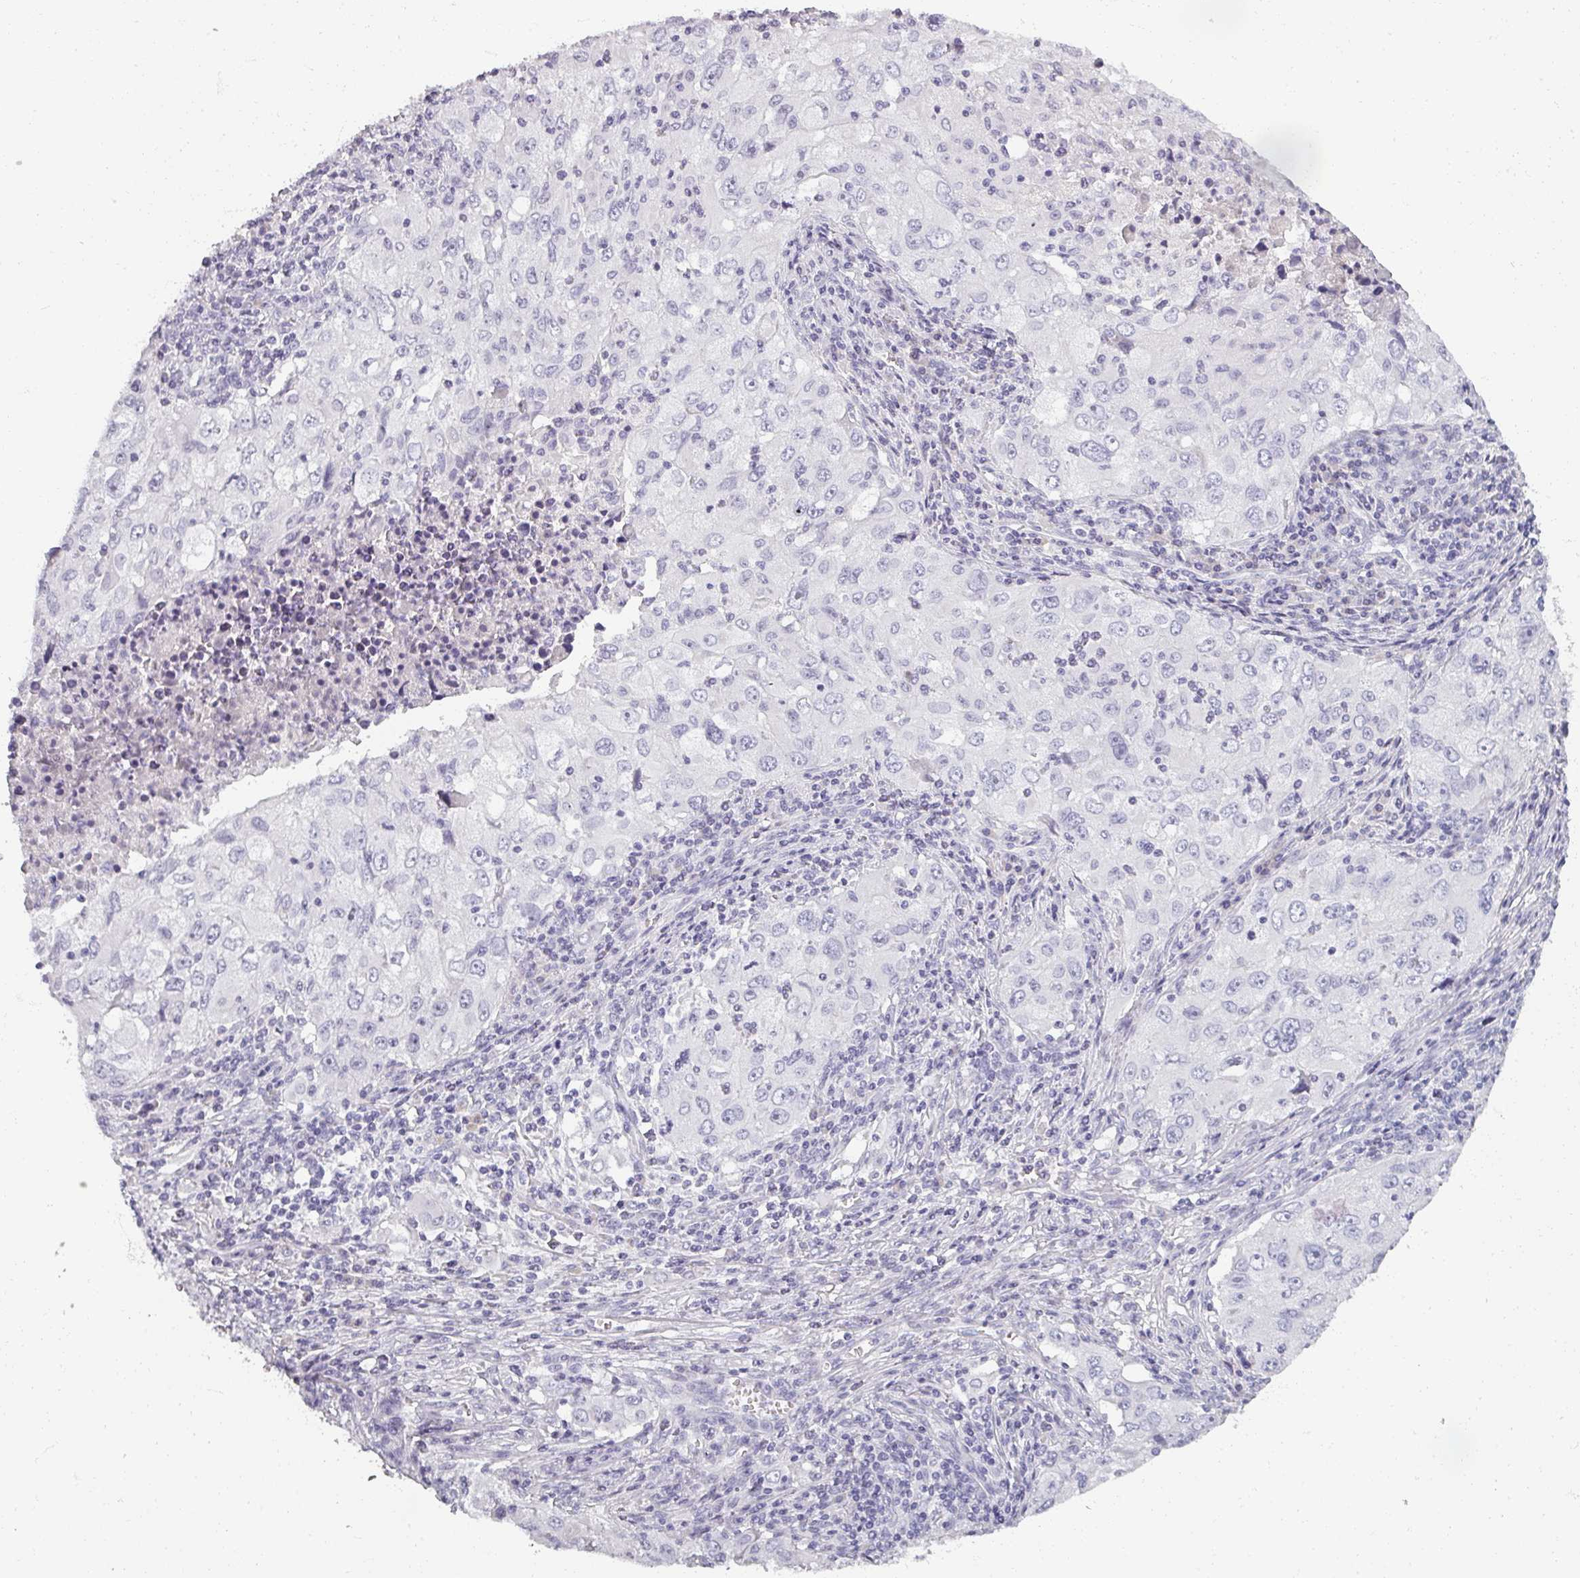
{"staining": {"intensity": "negative", "quantity": "none", "location": "none"}, "tissue": "lung cancer", "cell_type": "Tumor cells", "image_type": "cancer", "snomed": [{"axis": "morphology", "description": "Adenocarcinoma, NOS"}, {"axis": "morphology", "description": "Adenocarcinoma, metastatic, NOS"}, {"axis": "topography", "description": "Lymph node"}, {"axis": "topography", "description": "Lung"}], "caption": "High power microscopy histopathology image of an immunohistochemistry (IHC) image of adenocarcinoma (lung), revealing no significant positivity in tumor cells.", "gene": "REG3G", "patient": {"sex": "female", "age": 42}}